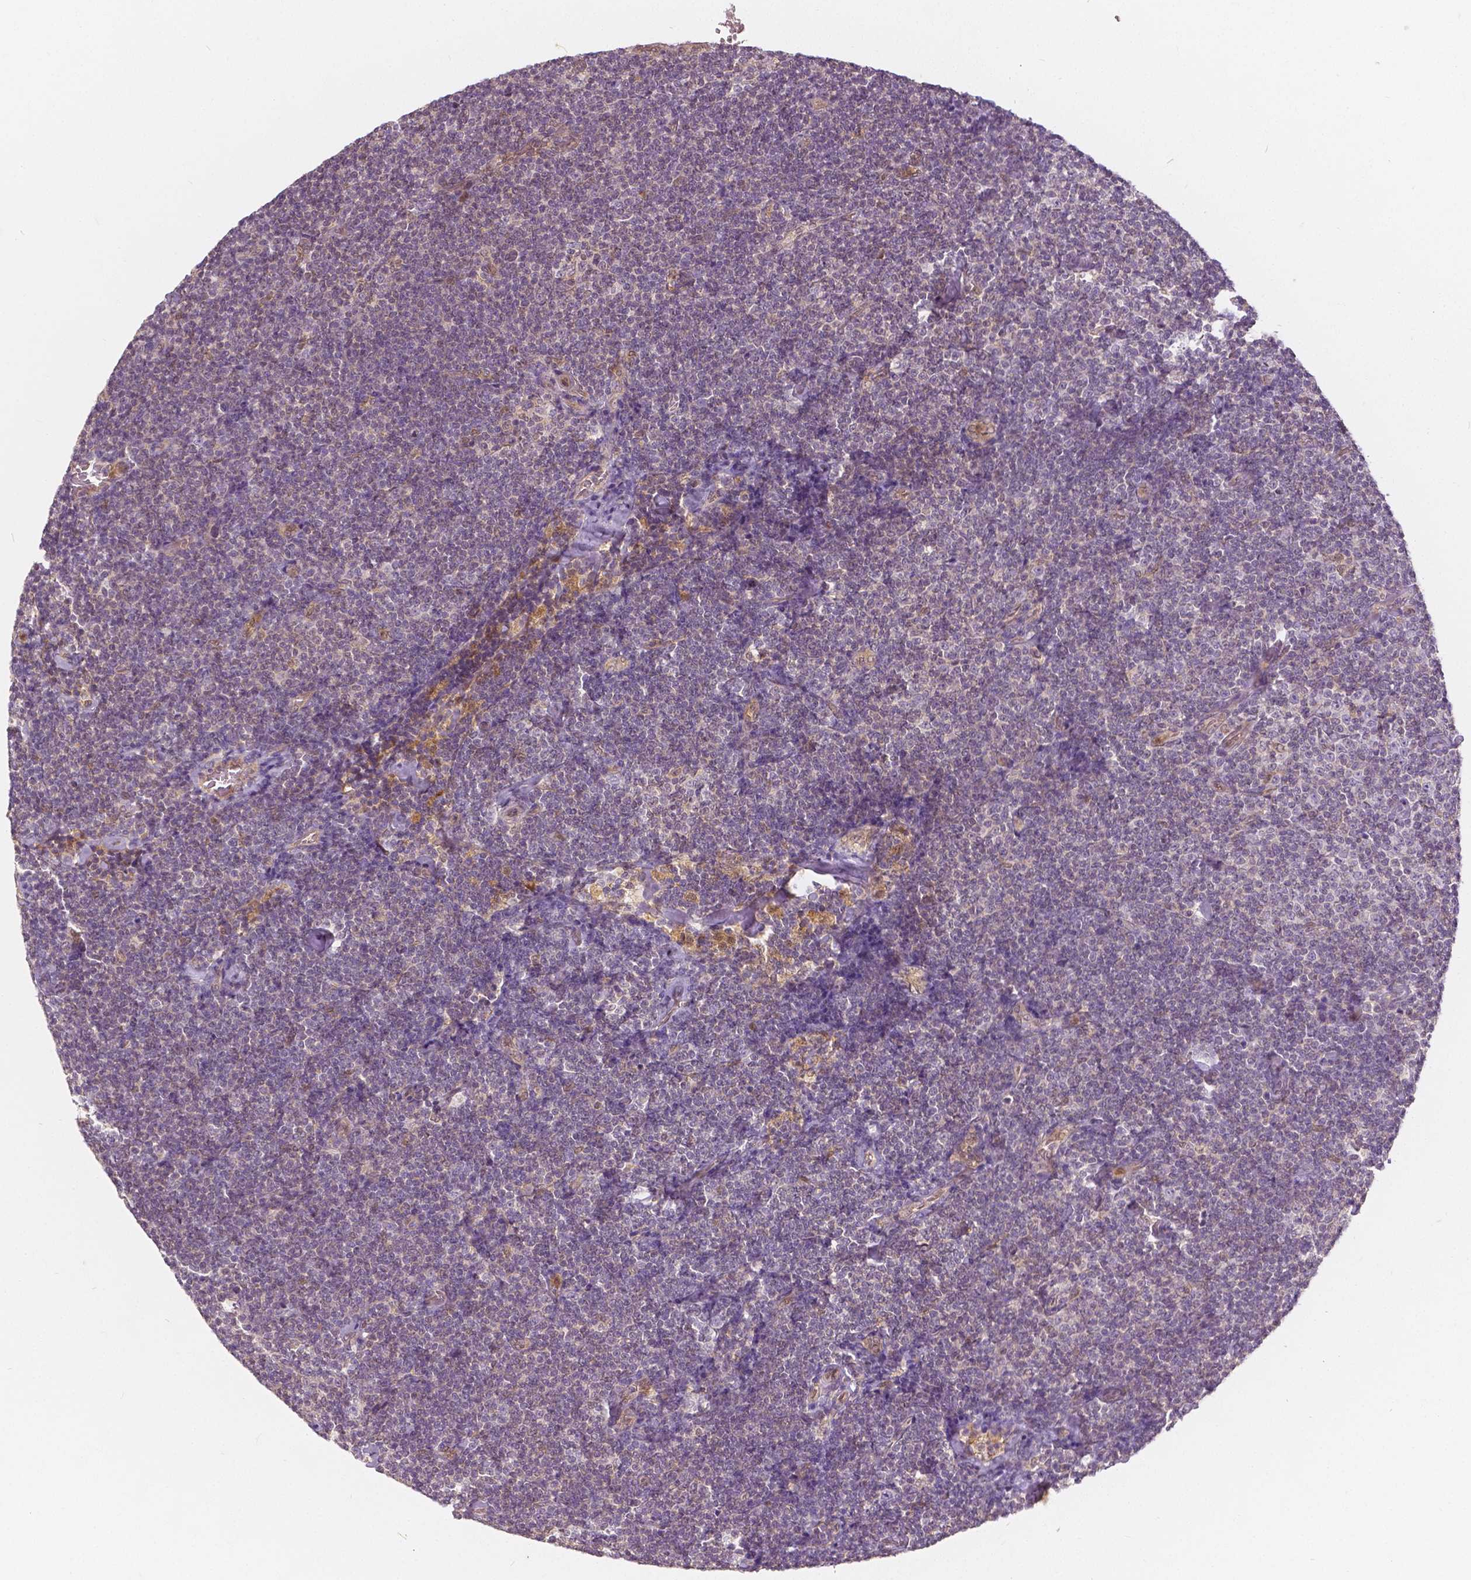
{"staining": {"intensity": "weak", "quantity": "25%-75%", "location": "cytoplasmic/membranous,nuclear"}, "tissue": "lymphoma", "cell_type": "Tumor cells", "image_type": "cancer", "snomed": [{"axis": "morphology", "description": "Malignant lymphoma, non-Hodgkin's type, Low grade"}, {"axis": "topography", "description": "Lymph node"}], "caption": "Immunohistochemistry of human malignant lymphoma, non-Hodgkin's type (low-grade) reveals low levels of weak cytoplasmic/membranous and nuclear positivity in about 25%-75% of tumor cells.", "gene": "NAPRT", "patient": {"sex": "male", "age": 81}}